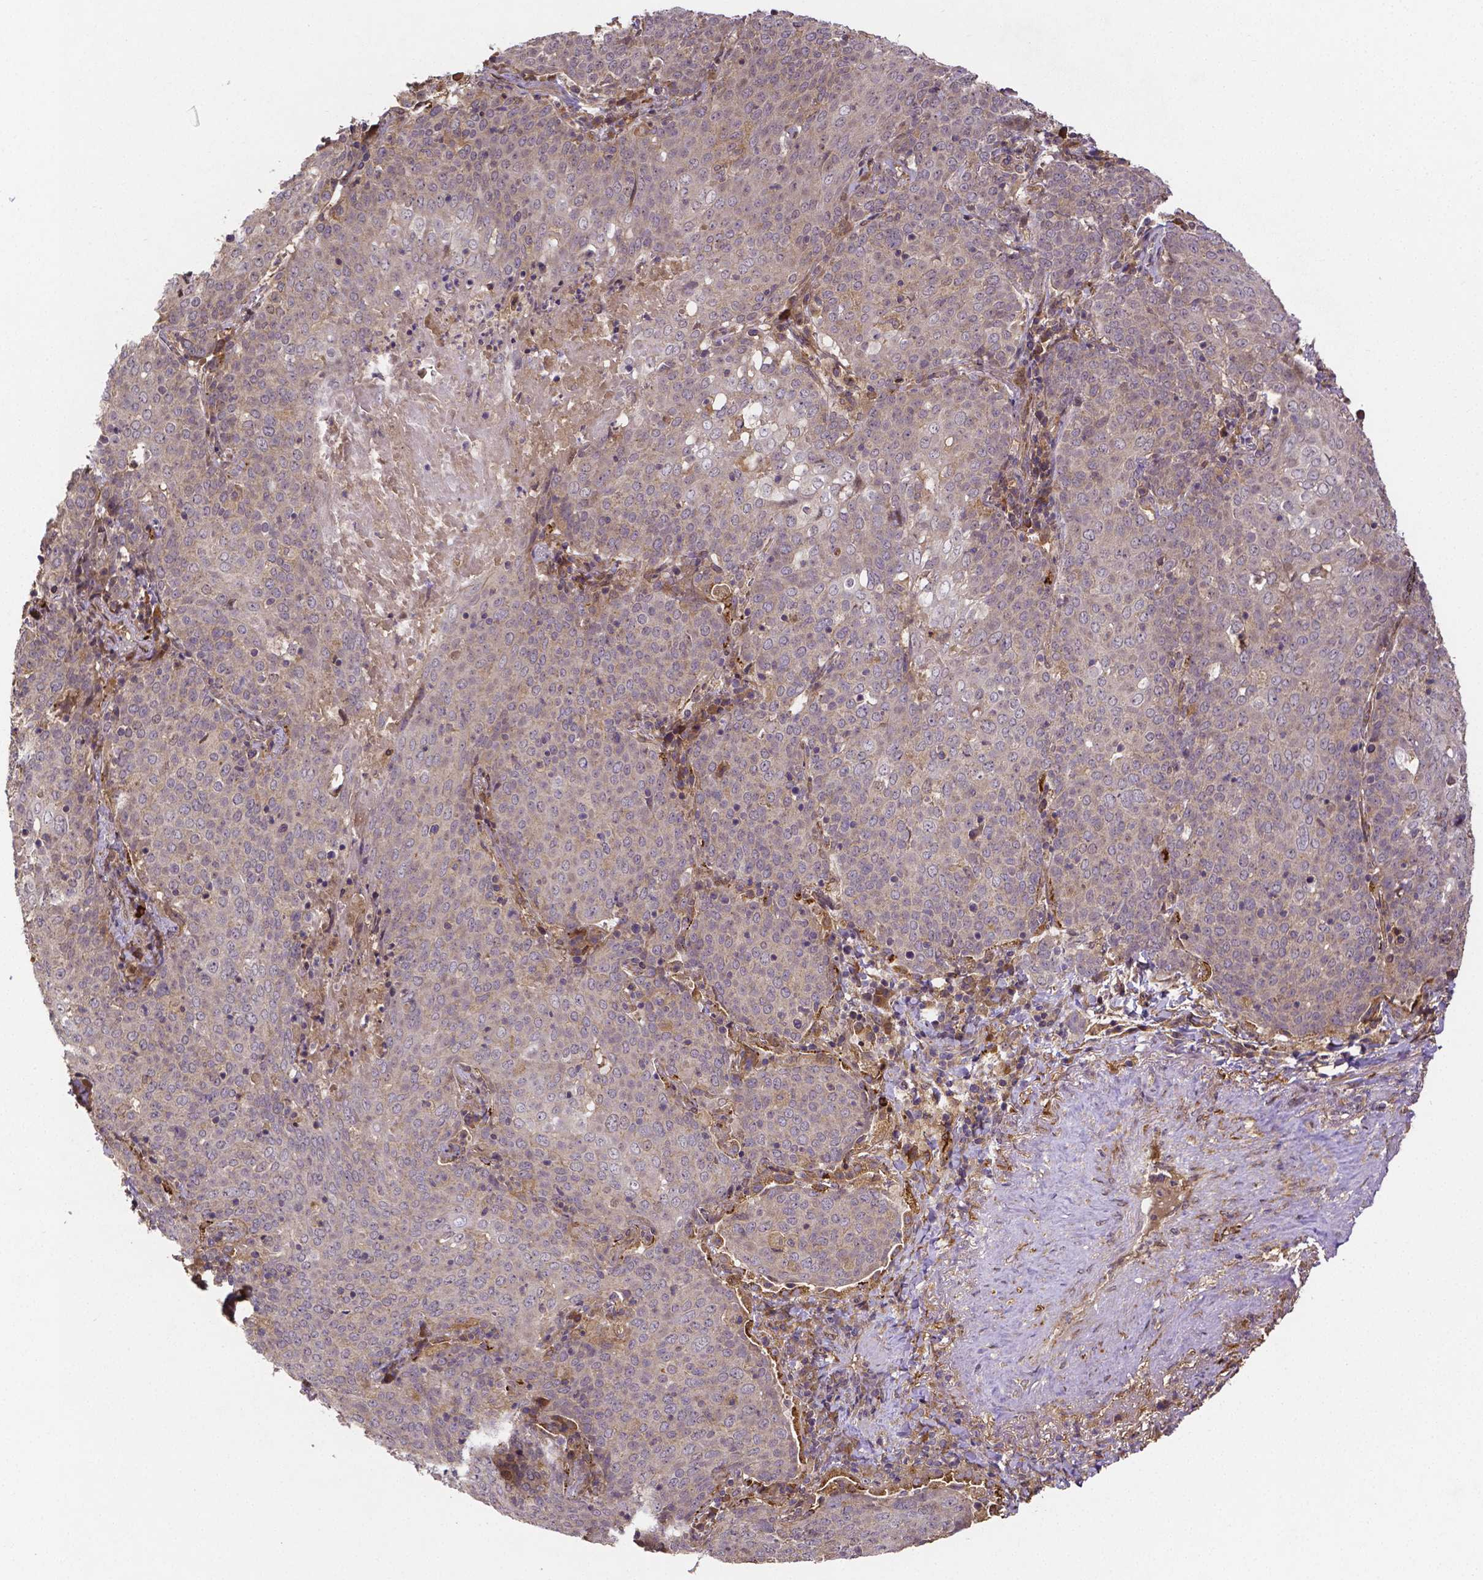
{"staining": {"intensity": "negative", "quantity": "none", "location": "none"}, "tissue": "lung cancer", "cell_type": "Tumor cells", "image_type": "cancer", "snomed": [{"axis": "morphology", "description": "Squamous cell carcinoma, NOS"}, {"axis": "topography", "description": "Lung"}], "caption": "Lung cancer (squamous cell carcinoma) was stained to show a protein in brown. There is no significant staining in tumor cells.", "gene": "RNF123", "patient": {"sex": "male", "age": 82}}